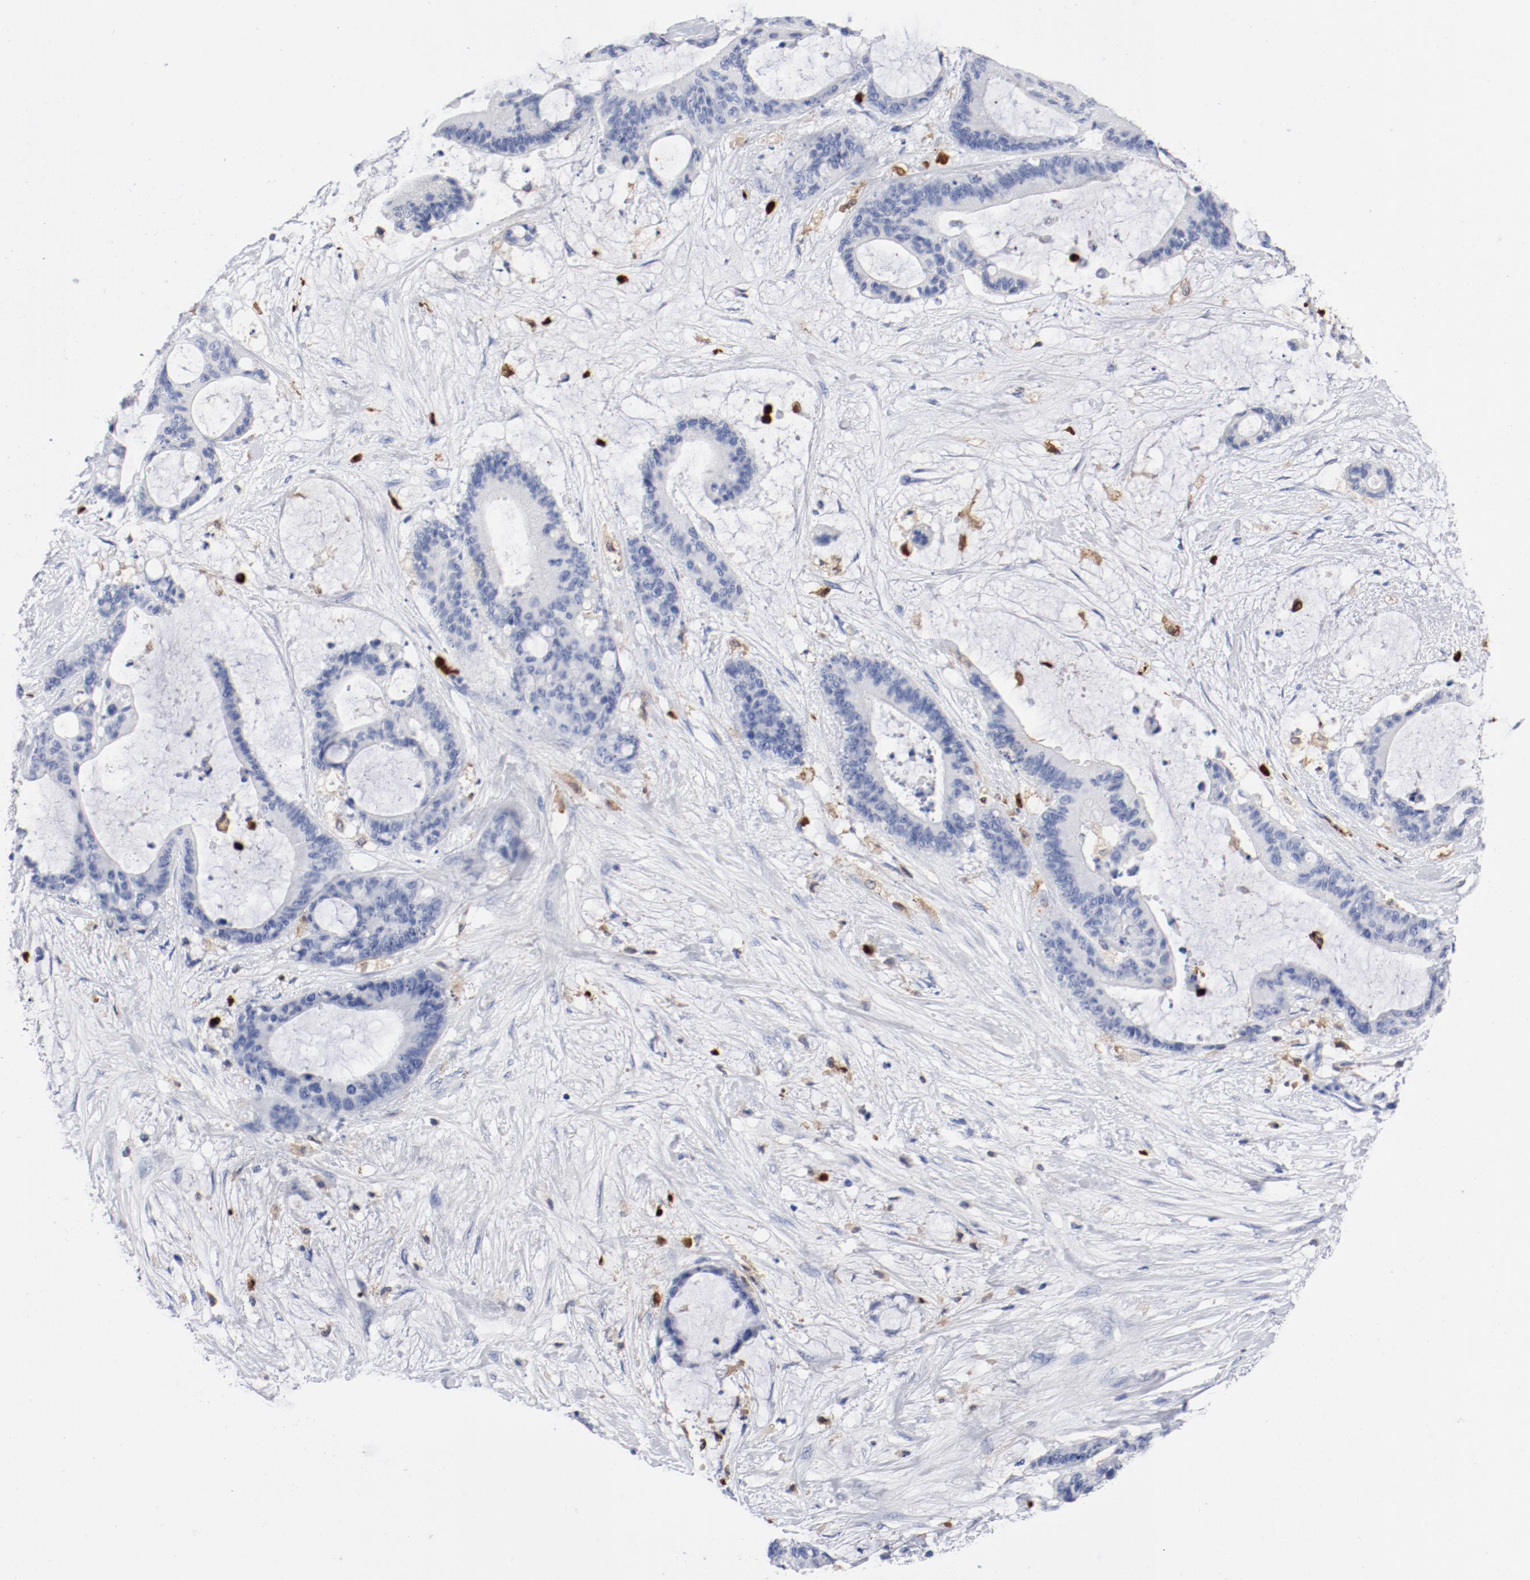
{"staining": {"intensity": "negative", "quantity": "none", "location": "none"}, "tissue": "liver cancer", "cell_type": "Tumor cells", "image_type": "cancer", "snomed": [{"axis": "morphology", "description": "Cholangiocarcinoma"}, {"axis": "topography", "description": "Liver"}], "caption": "Immunohistochemistry (IHC) photomicrograph of neoplastic tissue: liver cancer (cholangiocarcinoma) stained with DAB (3,3'-diaminobenzidine) demonstrates no significant protein staining in tumor cells. (Stains: DAB (3,3'-diaminobenzidine) IHC with hematoxylin counter stain, Microscopy: brightfield microscopy at high magnification).", "gene": "NCF1", "patient": {"sex": "female", "age": 73}}